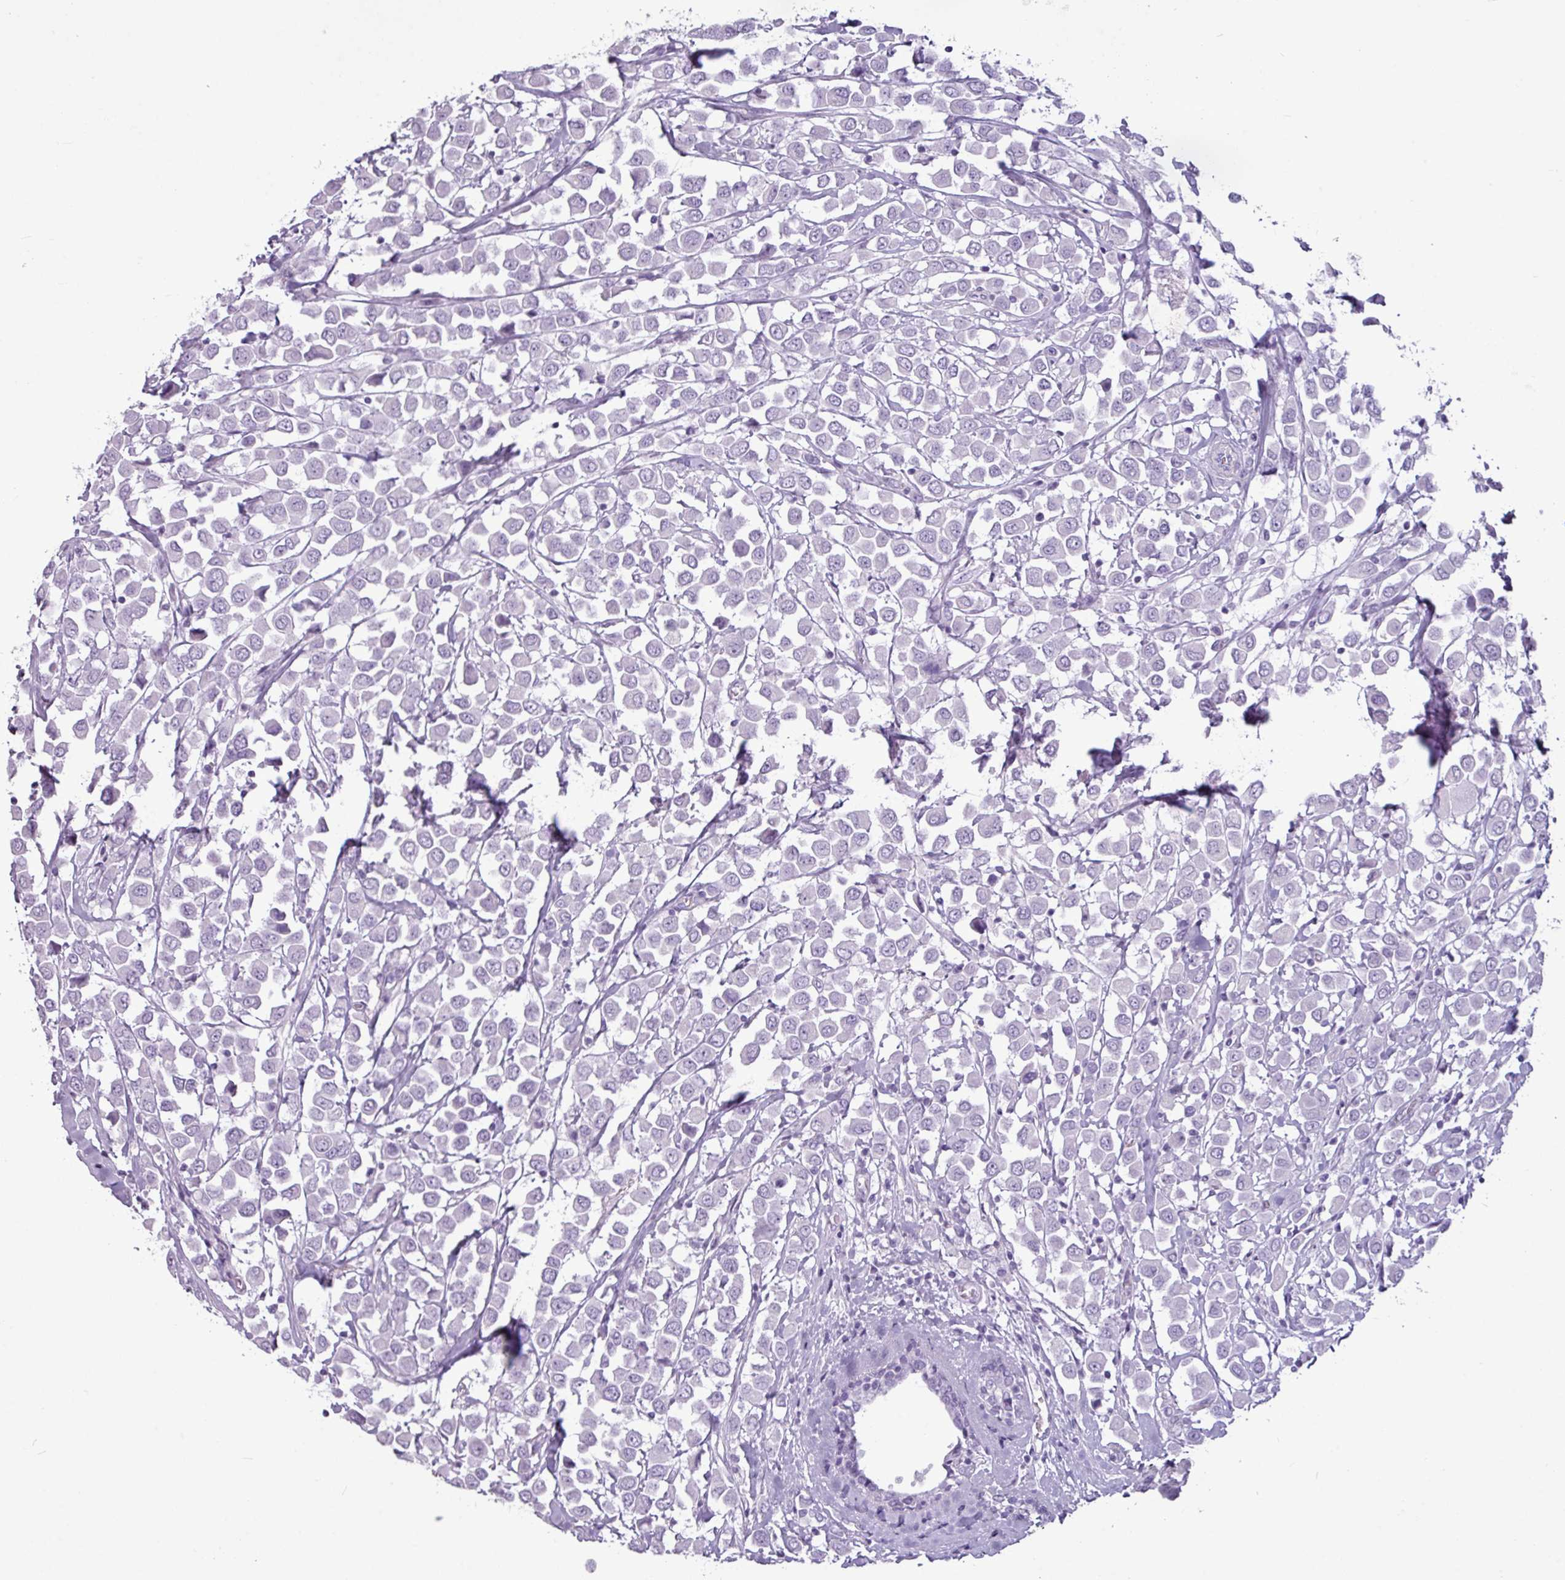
{"staining": {"intensity": "negative", "quantity": "none", "location": "none"}, "tissue": "breast cancer", "cell_type": "Tumor cells", "image_type": "cancer", "snomed": [{"axis": "morphology", "description": "Duct carcinoma"}, {"axis": "topography", "description": "Breast"}], "caption": "Photomicrograph shows no significant protein expression in tumor cells of infiltrating ductal carcinoma (breast). (Immunohistochemistry, brightfield microscopy, high magnification).", "gene": "AMY2A", "patient": {"sex": "female", "age": 61}}